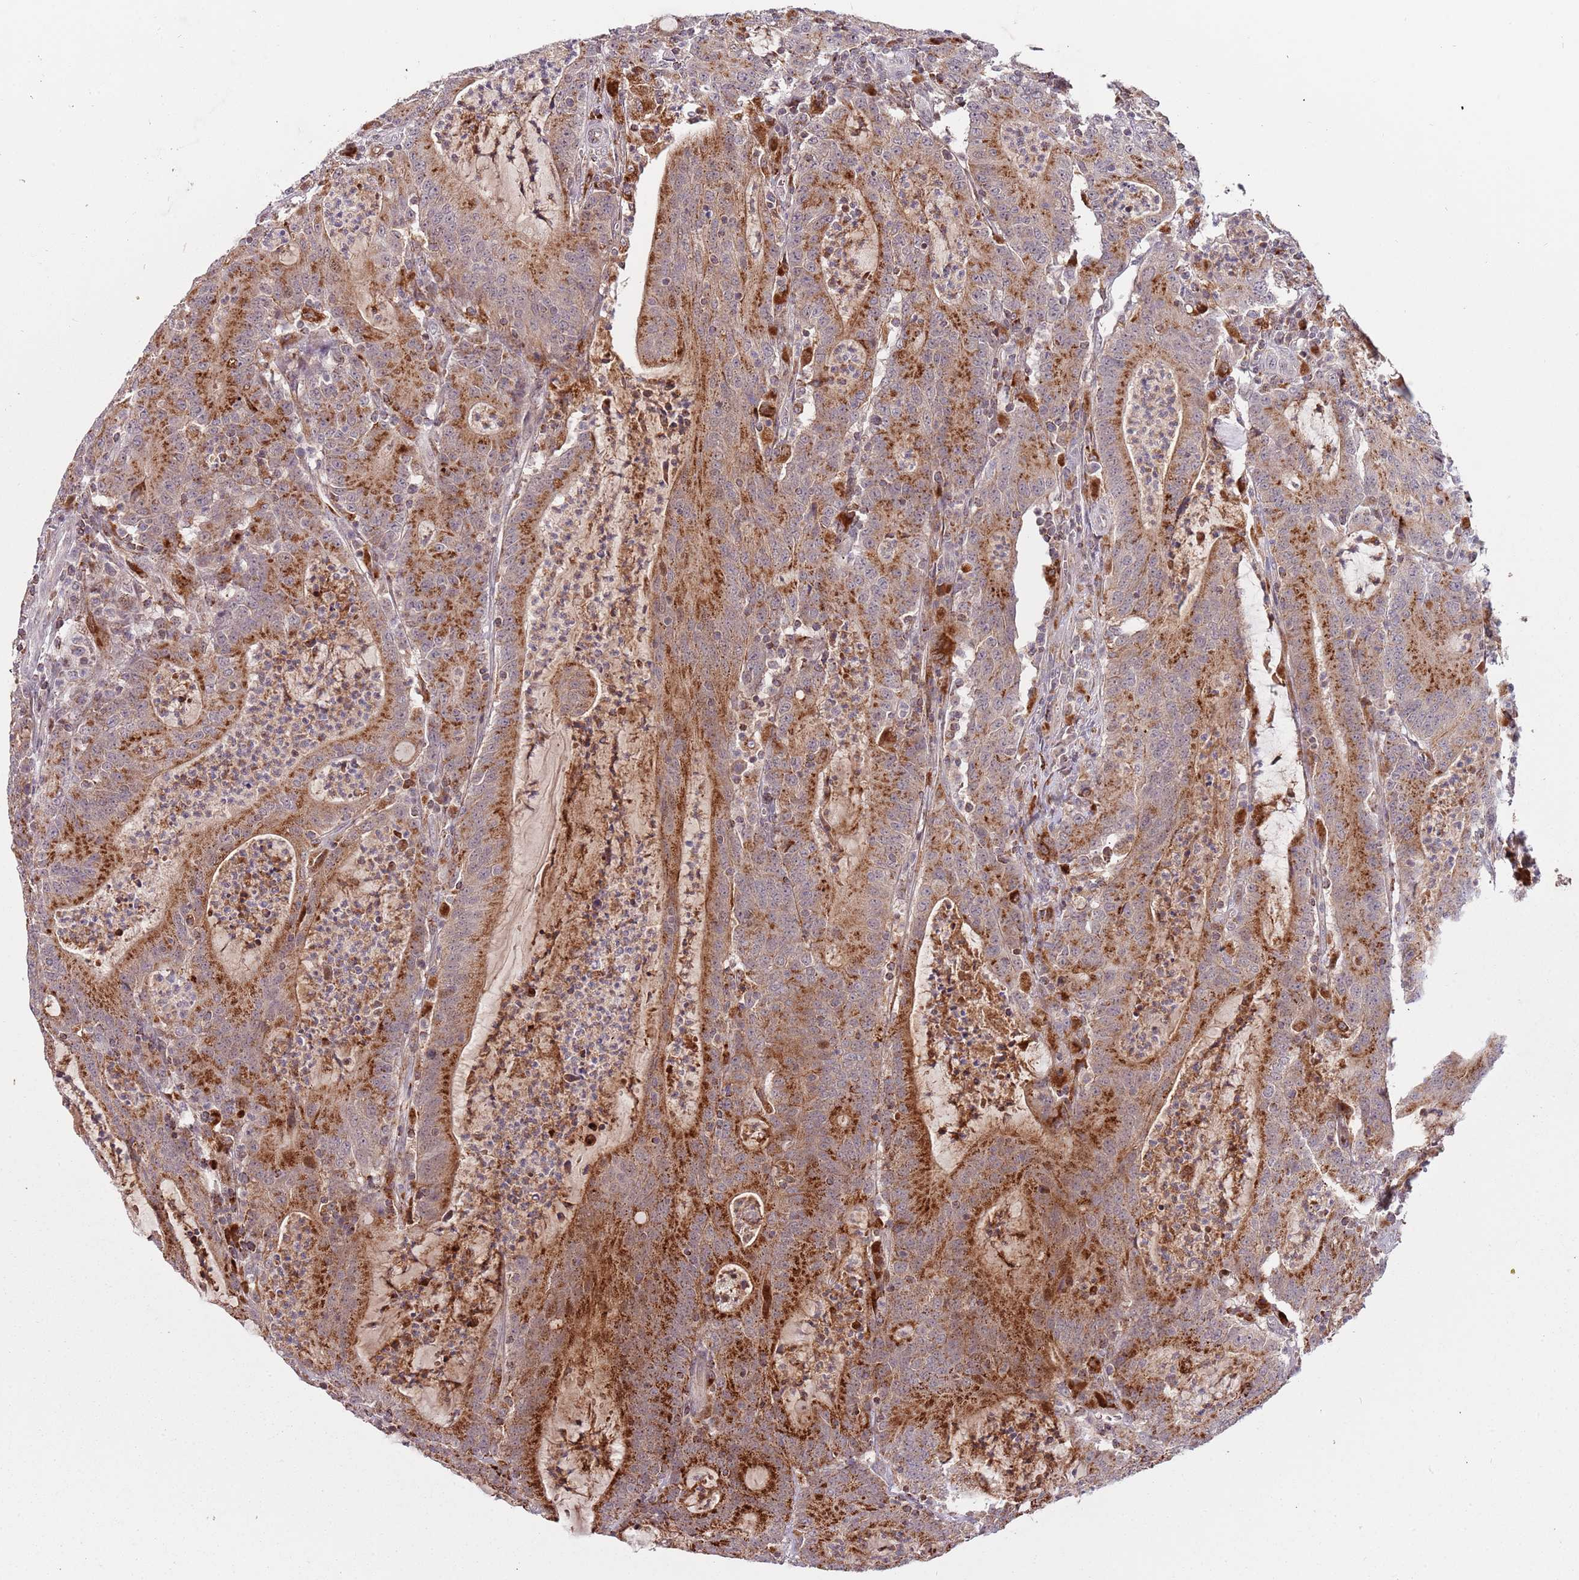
{"staining": {"intensity": "strong", "quantity": ">75%", "location": "cytoplasmic/membranous"}, "tissue": "colorectal cancer", "cell_type": "Tumor cells", "image_type": "cancer", "snomed": [{"axis": "morphology", "description": "Adenocarcinoma, NOS"}, {"axis": "topography", "description": "Colon"}], "caption": "Protein expression analysis of human adenocarcinoma (colorectal) reveals strong cytoplasmic/membranous positivity in approximately >75% of tumor cells. (Brightfield microscopy of DAB IHC at high magnification).", "gene": "ULK3", "patient": {"sex": "male", "age": 83}}